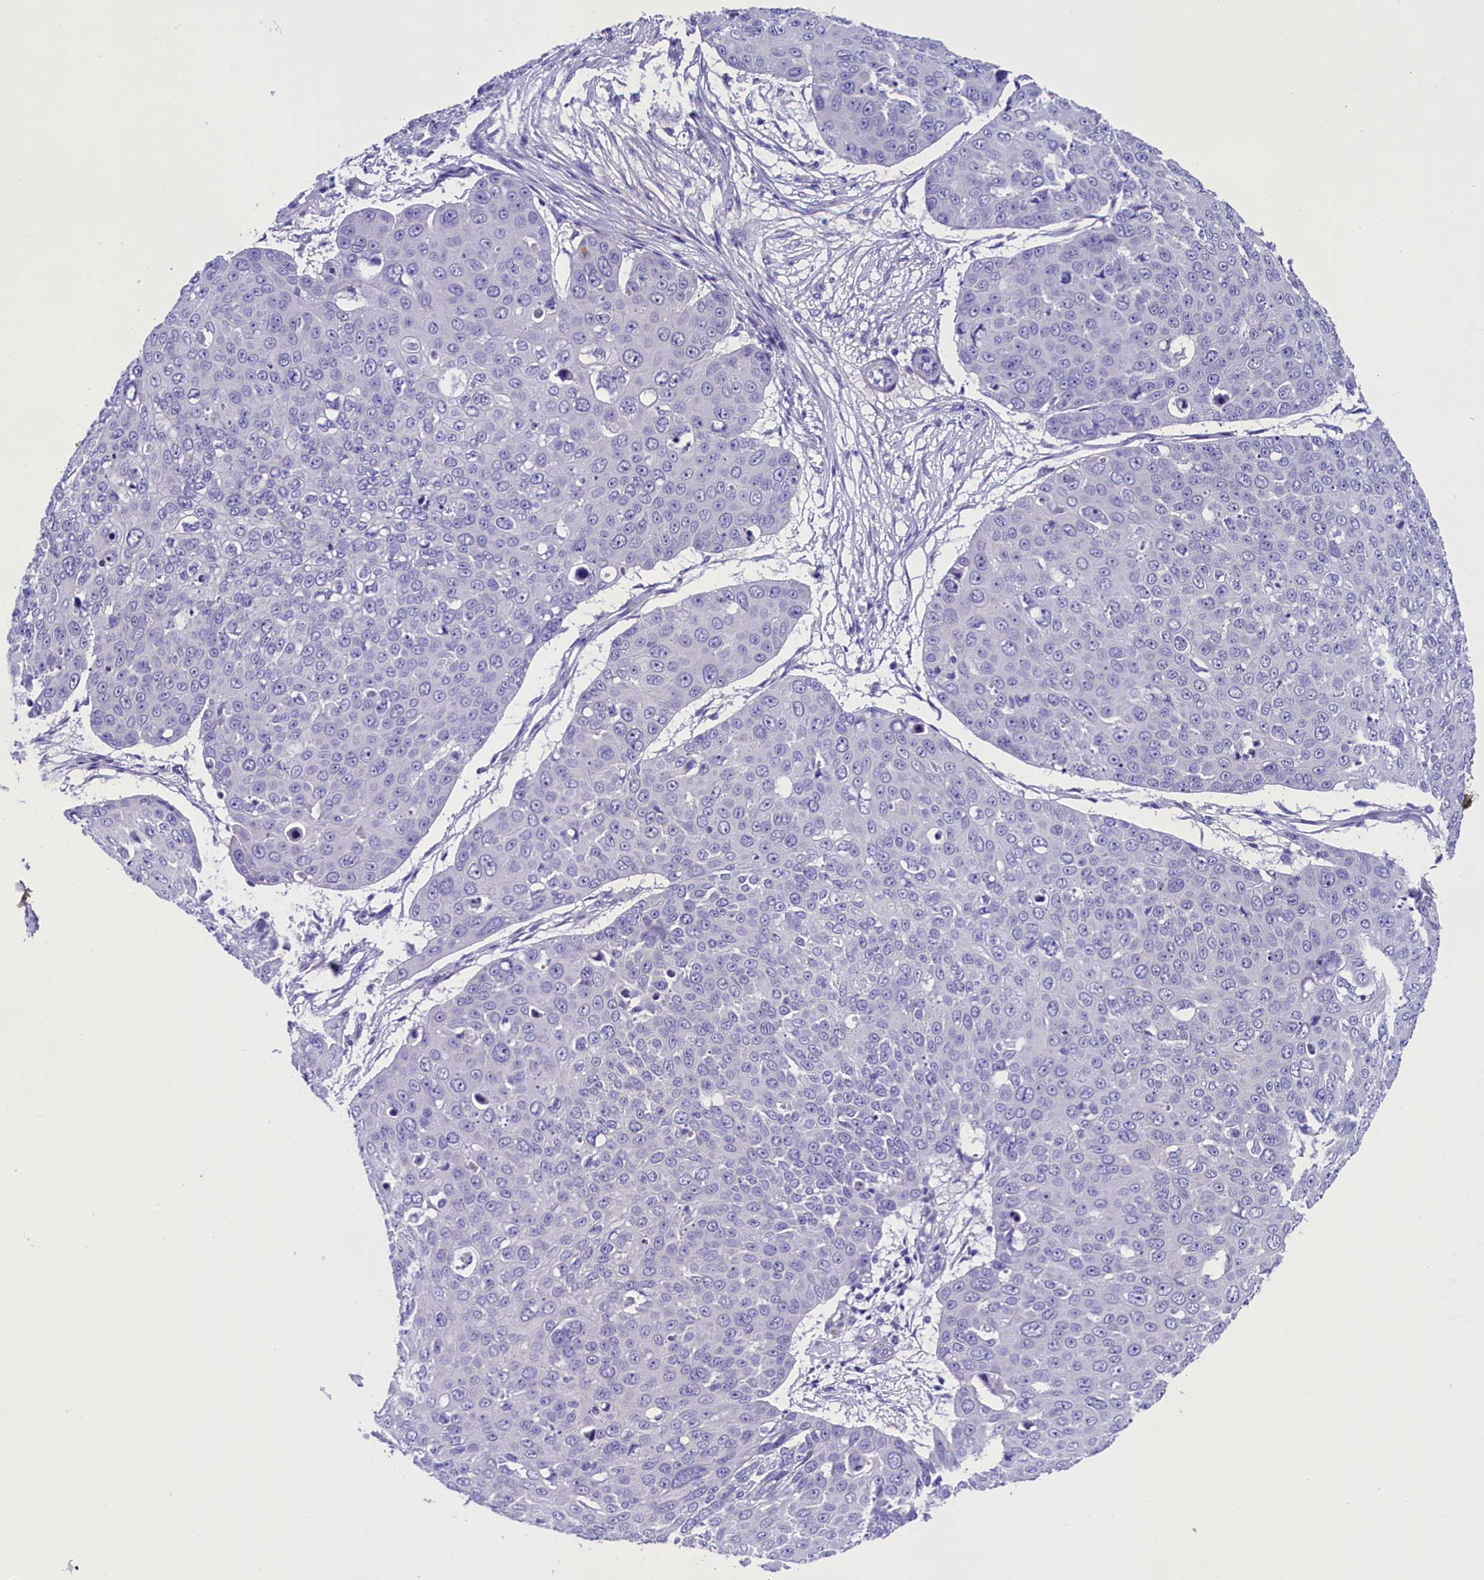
{"staining": {"intensity": "negative", "quantity": "none", "location": "none"}, "tissue": "skin cancer", "cell_type": "Tumor cells", "image_type": "cancer", "snomed": [{"axis": "morphology", "description": "Squamous cell carcinoma, NOS"}, {"axis": "topography", "description": "Skin"}], "caption": "Immunohistochemical staining of human skin cancer demonstrates no significant positivity in tumor cells. (Stains: DAB (3,3'-diaminobenzidine) immunohistochemistry (IHC) with hematoxylin counter stain, Microscopy: brightfield microscopy at high magnification).", "gene": "SOD3", "patient": {"sex": "male", "age": 71}}